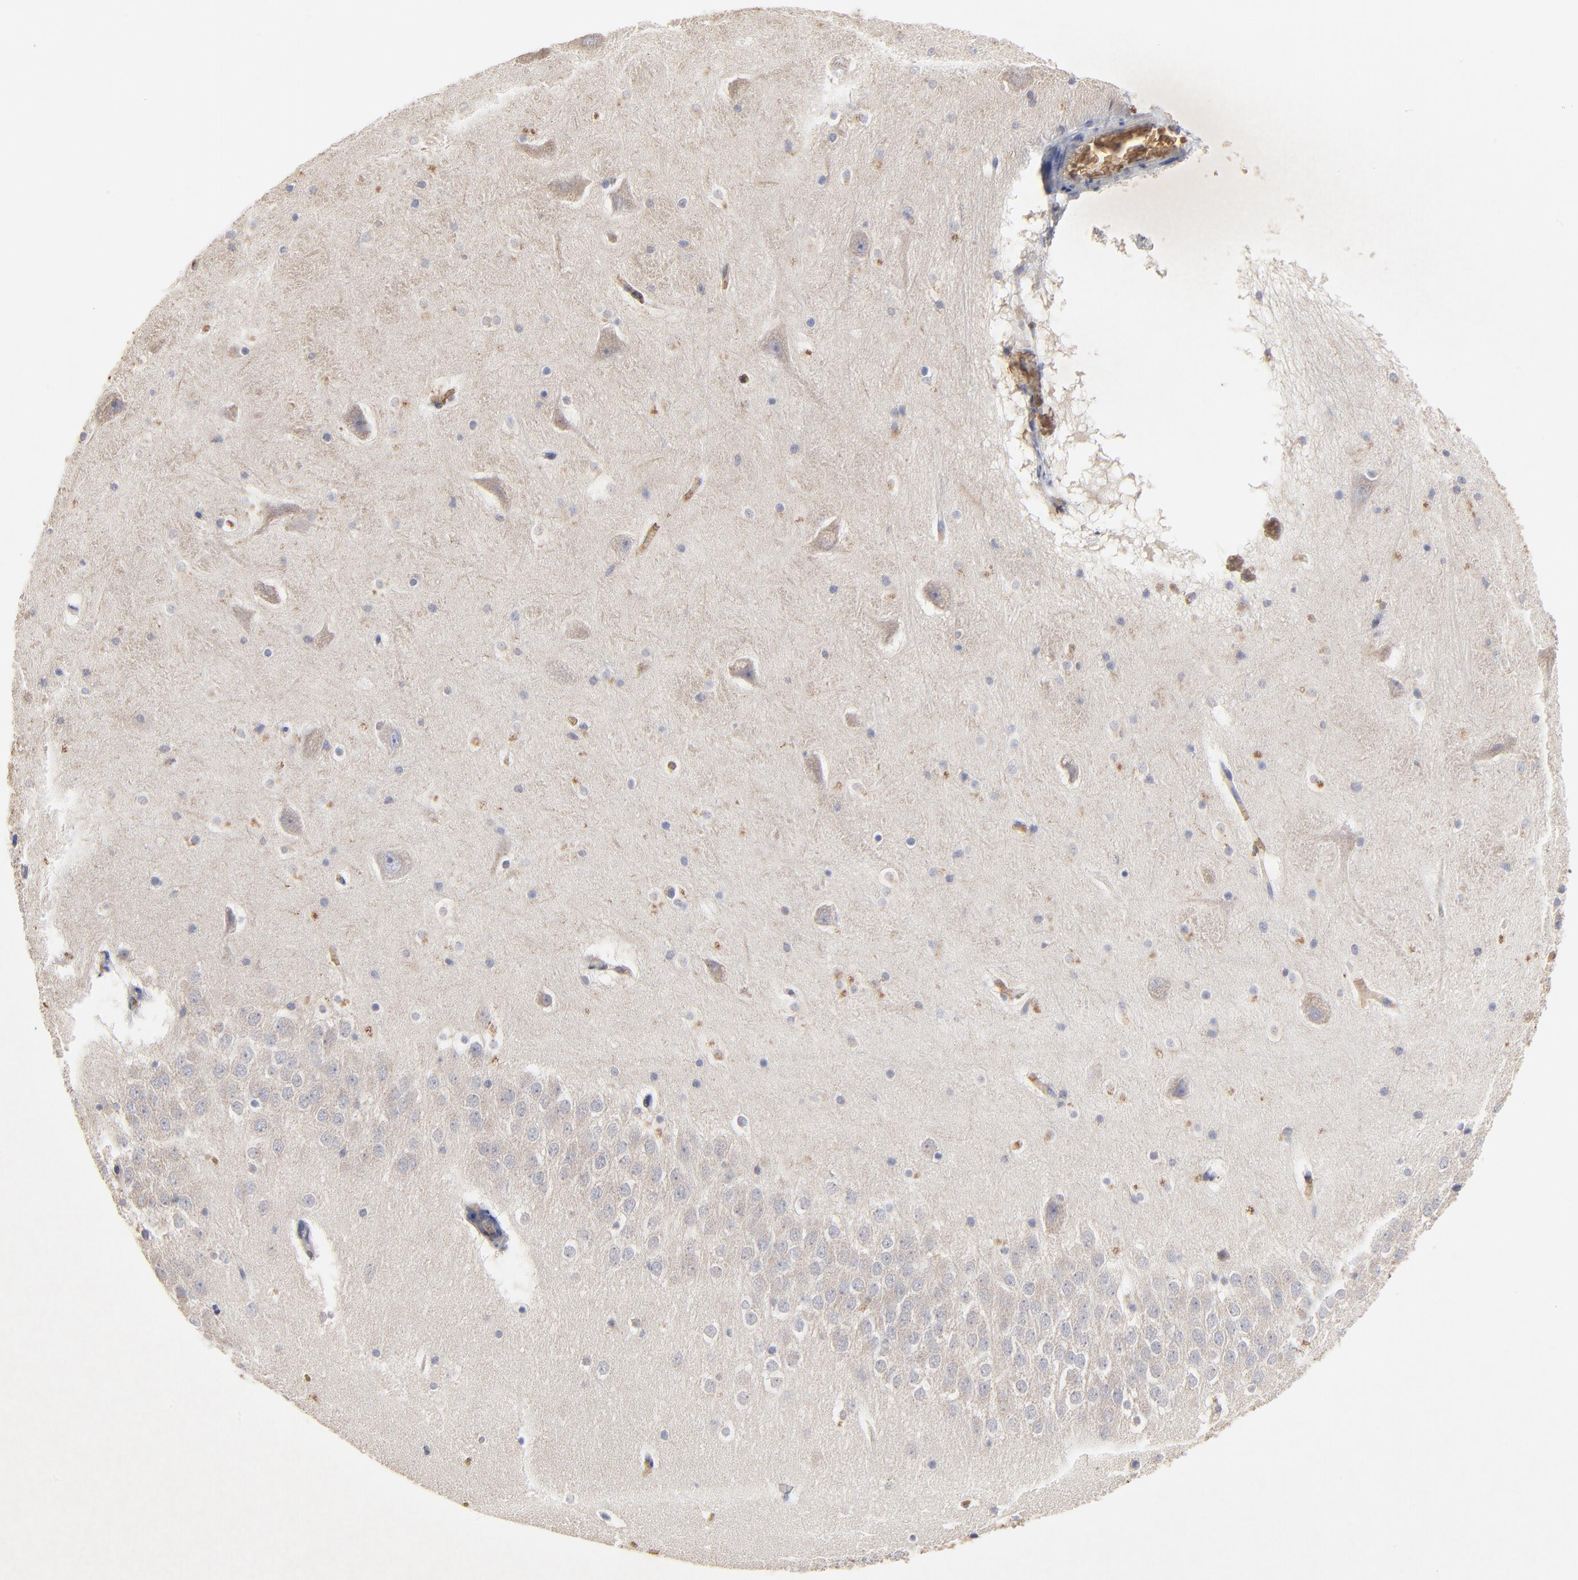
{"staining": {"intensity": "negative", "quantity": "none", "location": "none"}, "tissue": "hippocampus", "cell_type": "Glial cells", "image_type": "normal", "snomed": [{"axis": "morphology", "description": "Normal tissue, NOS"}, {"axis": "topography", "description": "Hippocampus"}], "caption": "The photomicrograph demonstrates no staining of glial cells in unremarkable hippocampus.", "gene": "PAG1", "patient": {"sex": "male", "age": 45}}